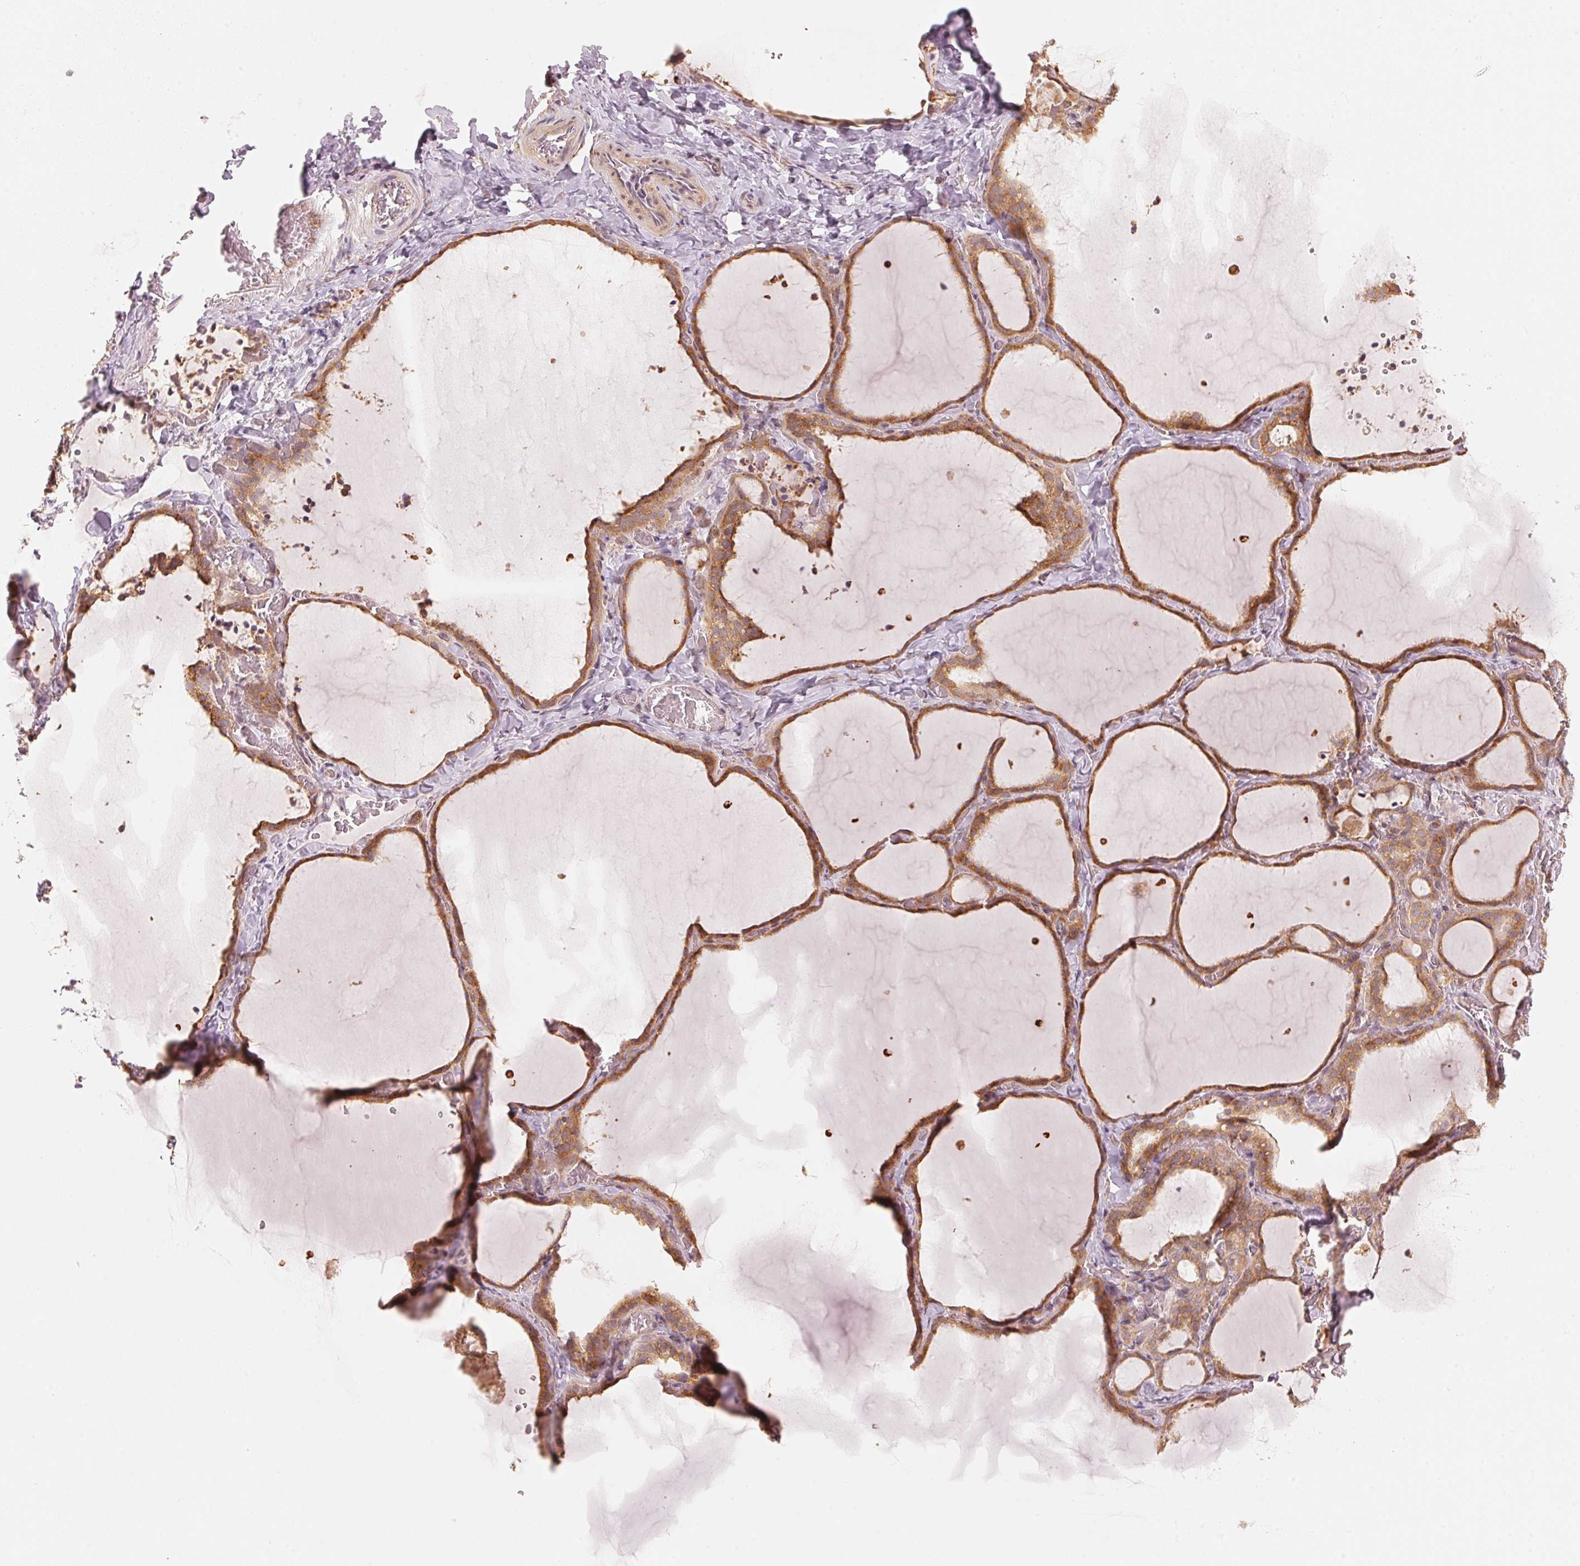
{"staining": {"intensity": "moderate", "quantity": ">75%", "location": "cytoplasmic/membranous"}, "tissue": "thyroid gland", "cell_type": "Glandular cells", "image_type": "normal", "snomed": [{"axis": "morphology", "description": "Normal tissue, NOS"}, {"axis": "topography", "description": "Thyroid gland"}], "caption": "Immunohistochemistry of benign thyroid gland displays medium levels of moderate cytoplasmic/membranous staining in approximately >75% of glandular cells. Immunohistochemistry (ihc) stains the protein of interest in brown and the nuclei are stained blue.", "gene": "PRKN", "patient": {"sex": "female", "age": 22}}